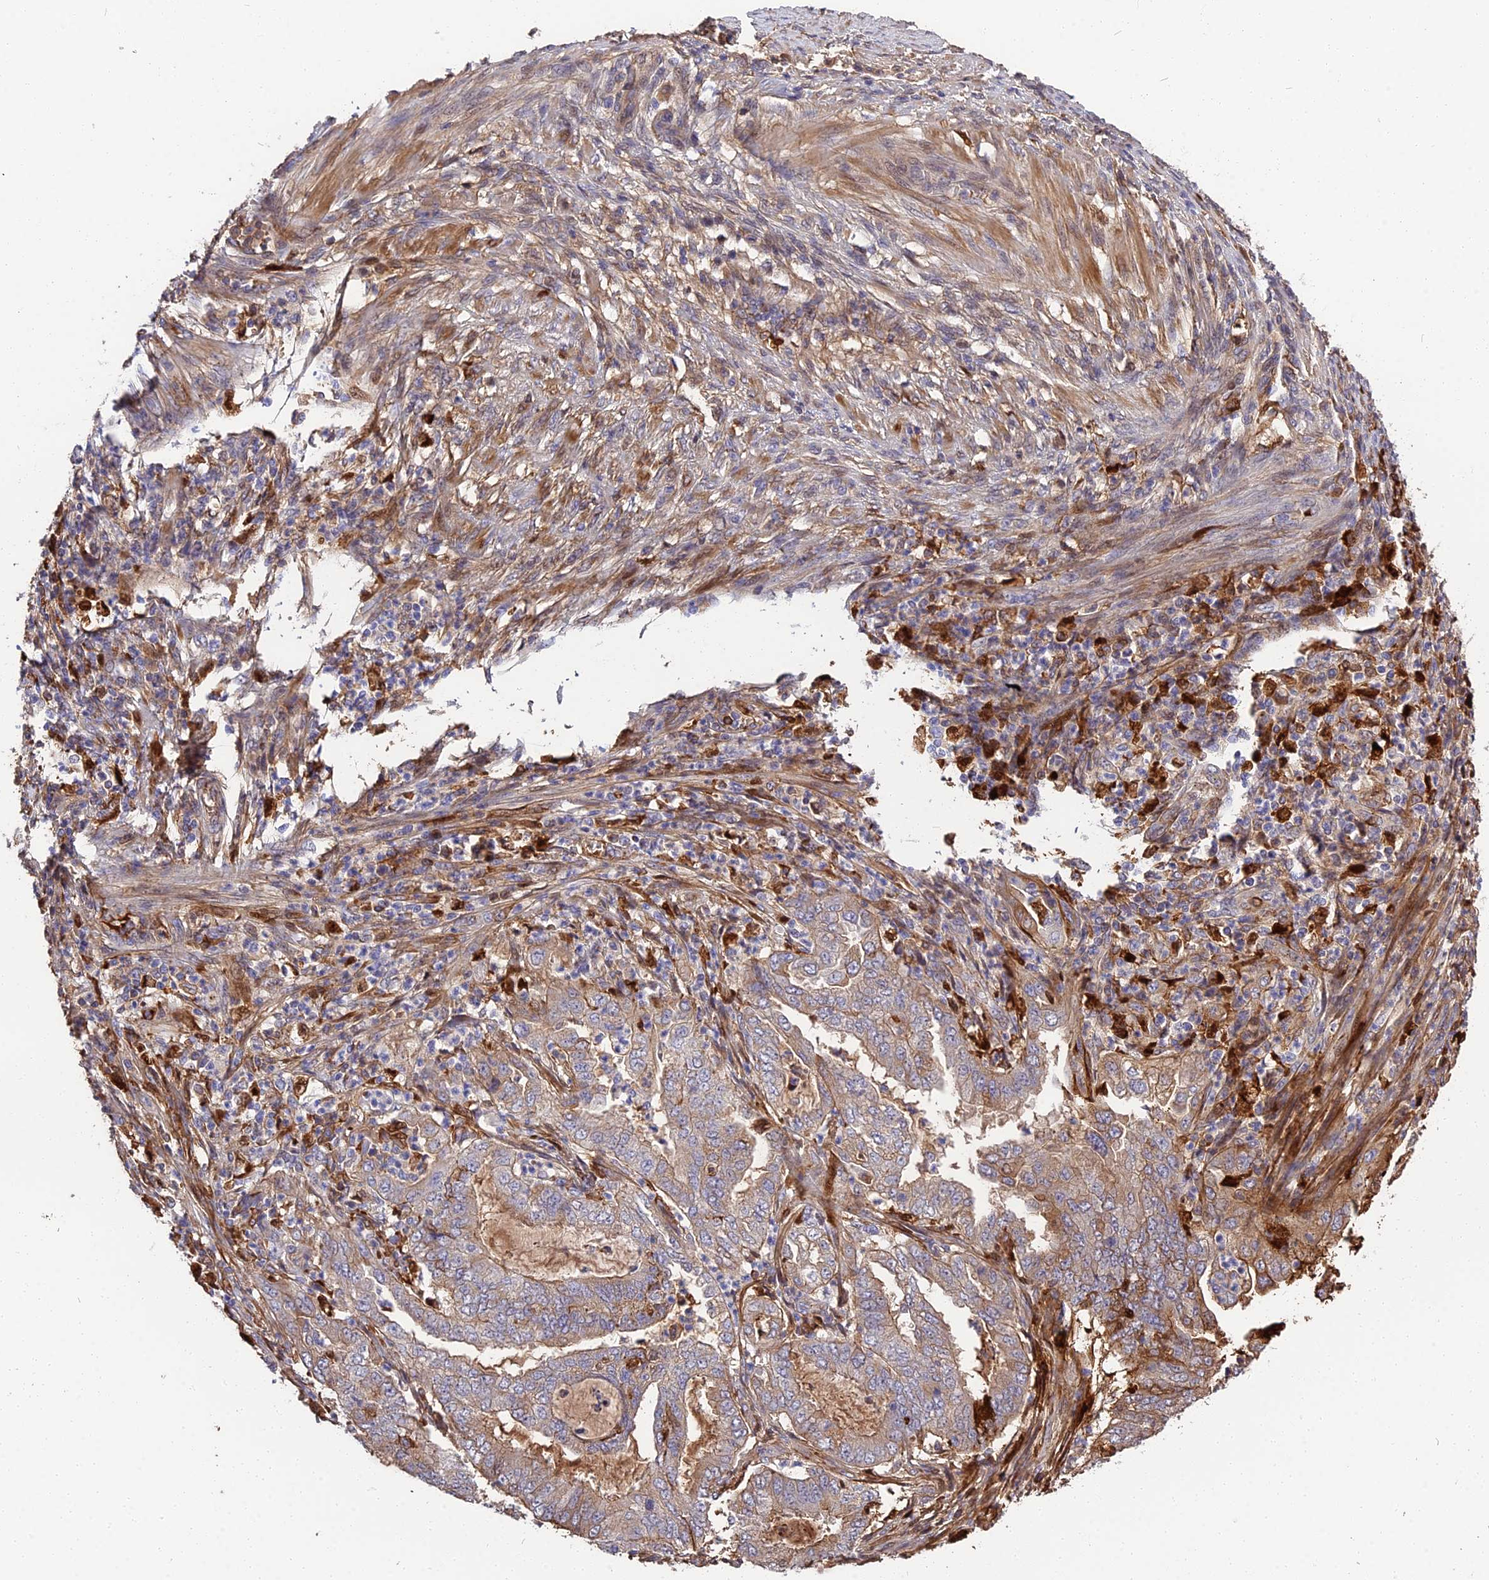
{"staining": {"intensity": "weak", "quantity": ">75%", "location": "cytoplasmic/membranous"}, "tissue": "endometrial cancer", "cell_type": "Tumor cells", "image_type": "cancer", "snomed": [{"axis": "morphology", "description": "Adenocarcinoma, NOS"}, {"axis": "topography", "description": "Endometrium"}], "caption": "A photomicrograph showing weak cytoplasmic/membranous expression in about >75% of tumor cells in endometrial adenocarcinoma, as visualized by brown immunohistochemical staining.", "gene": "MFSD2A", "patient": {"sex": "female", "age": 51}}